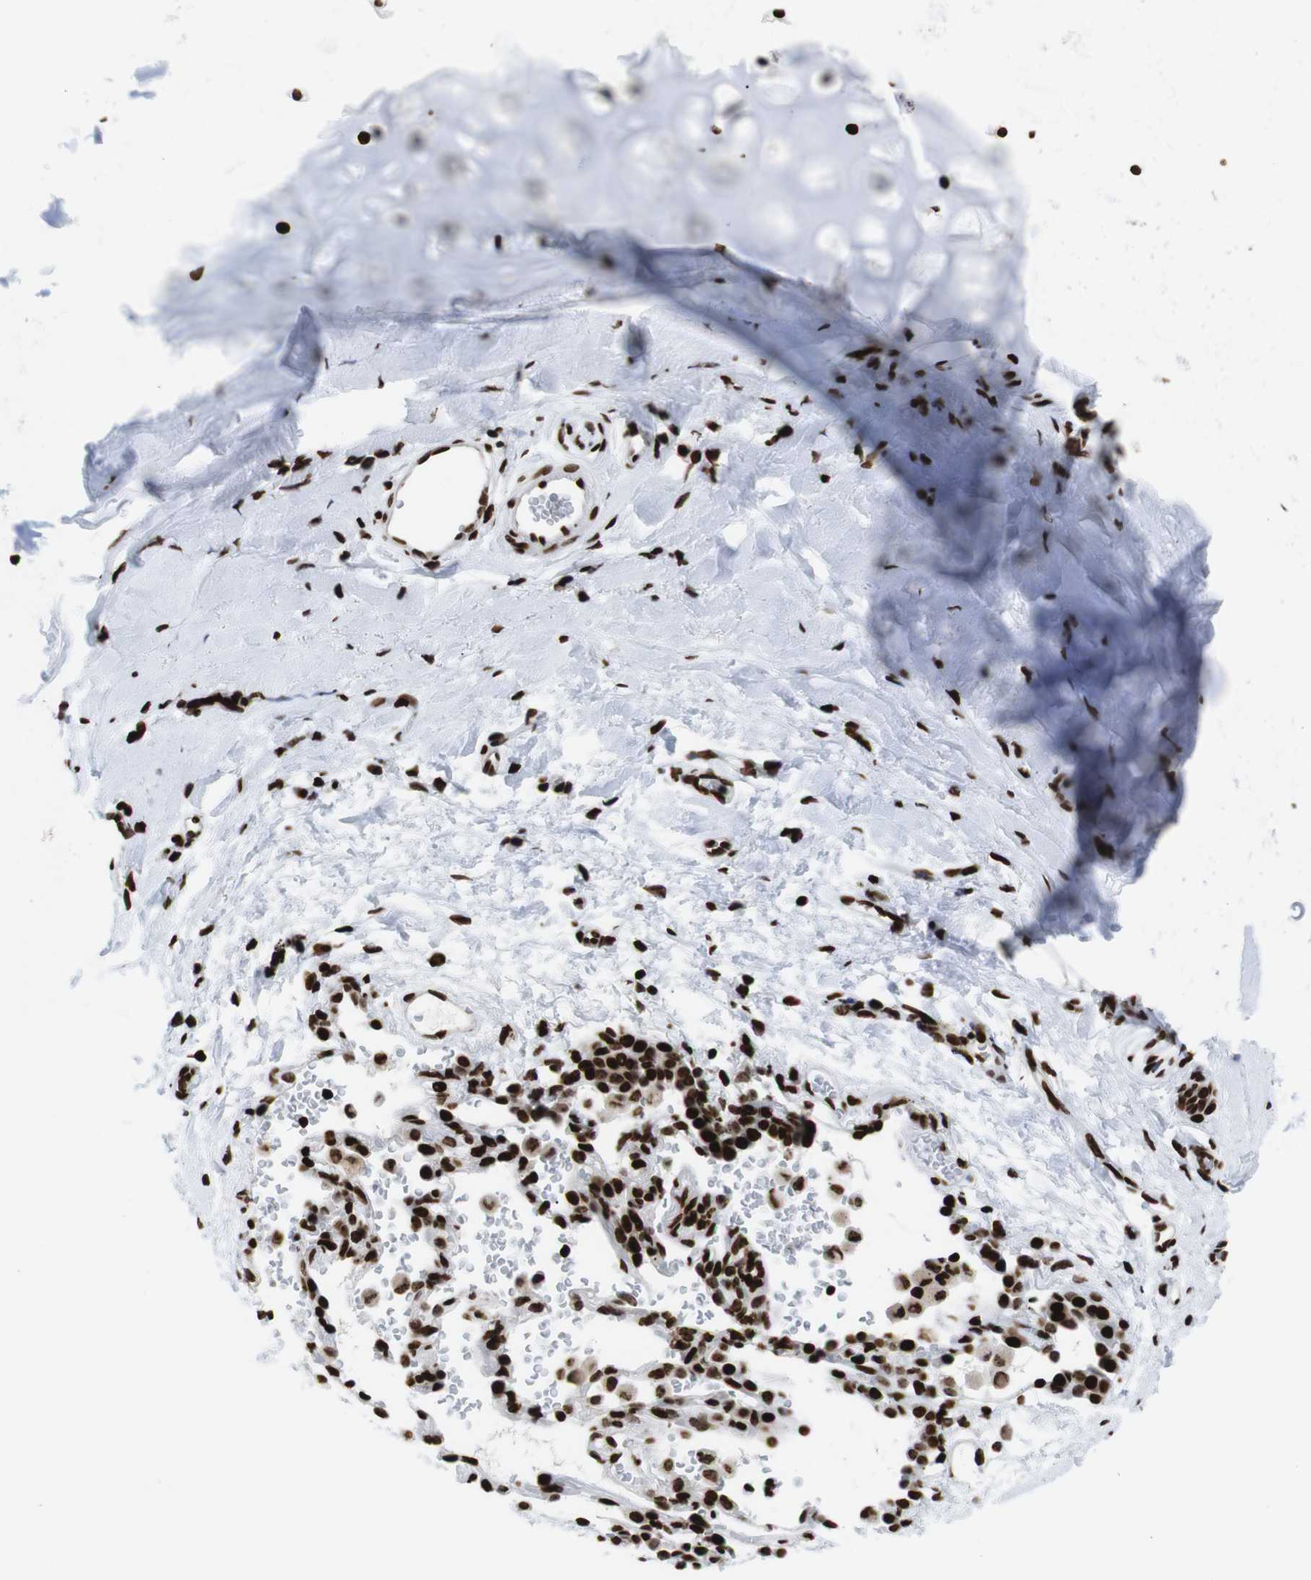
{"staining": {"intensity": "strong", "quantity": ">75%", "location": "nuclear"}, "tissue": "bronchus", "cell_type": "Respiratory epithelial cells", "image_type": "normal", "snomed": [{"axis": "morphology", "description": "Normal tissue, NOS"}, {"axis": "topography", "description": "Cartilage tissue"}, {"axis": "topography", "description": "Bronchus"}], "caption": "IHC histopathology image of unremarkable bronchus stained for a protein (brown), which shows high levels of strong nuclear expression in approximately >75% of respiratory epithelial cells.", "gene": "H1", "patient": {"sex": "female", "age": 53}}